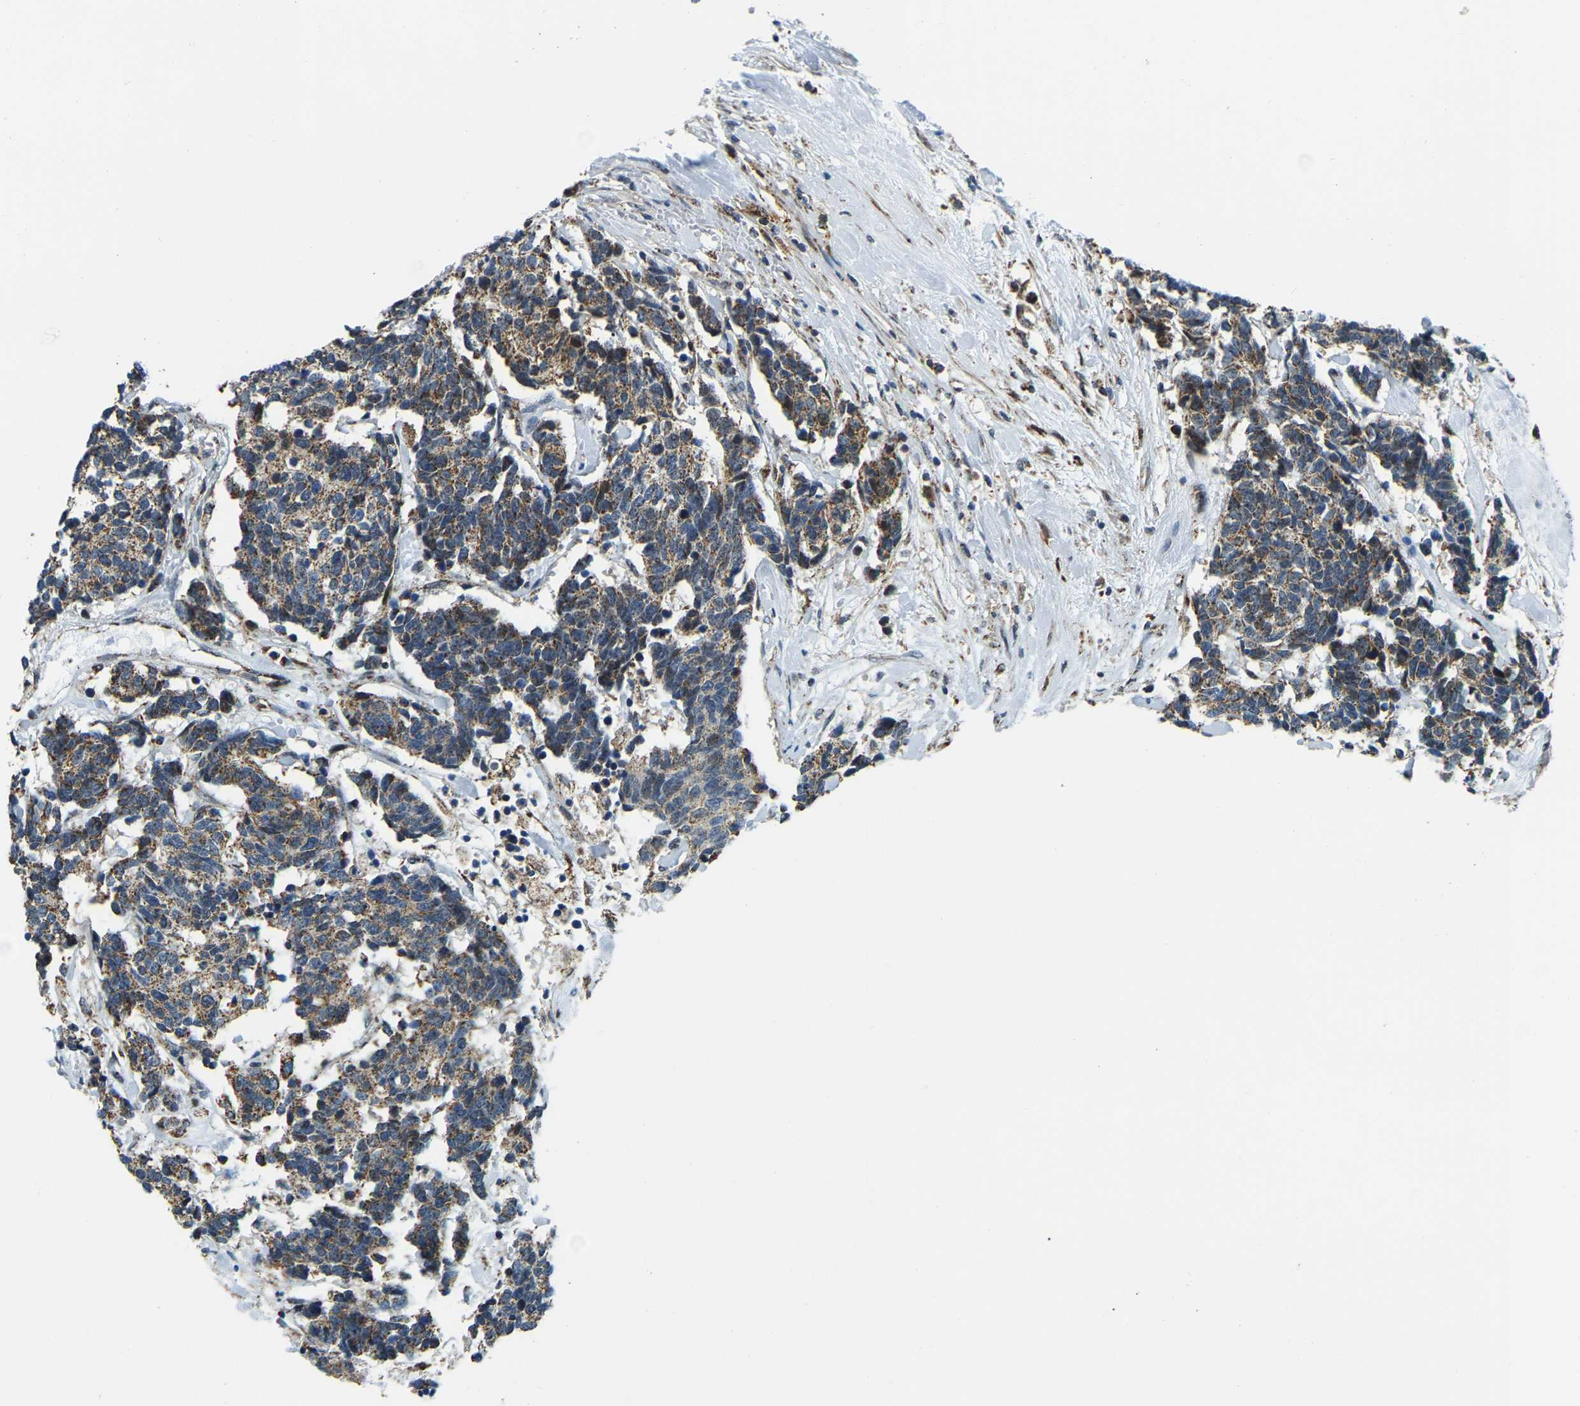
{"staining": {"intensity": "moderate", "quantity": ">75%", "location": "cytoplasmic/membranous"}, "tissue": "carcinoid", "cell_type": "Tumor cells", "image_type": "cancer", "snomed": [{"axis": "morphology", "description": "Carcinoma, NOS"}, {"axis": "morphology", "description": "Carcinoid, malignant, NOS"}, {"axis": "topography", "description": "Urinary bladder"}], "caption": "Tumor cells display medium levels of moderate cytoplasmic/membranous expression in about >75% of cells in malignant carcinoid.", "gene": "RBM33", "patient": {"sex": "male", "age": 57}}